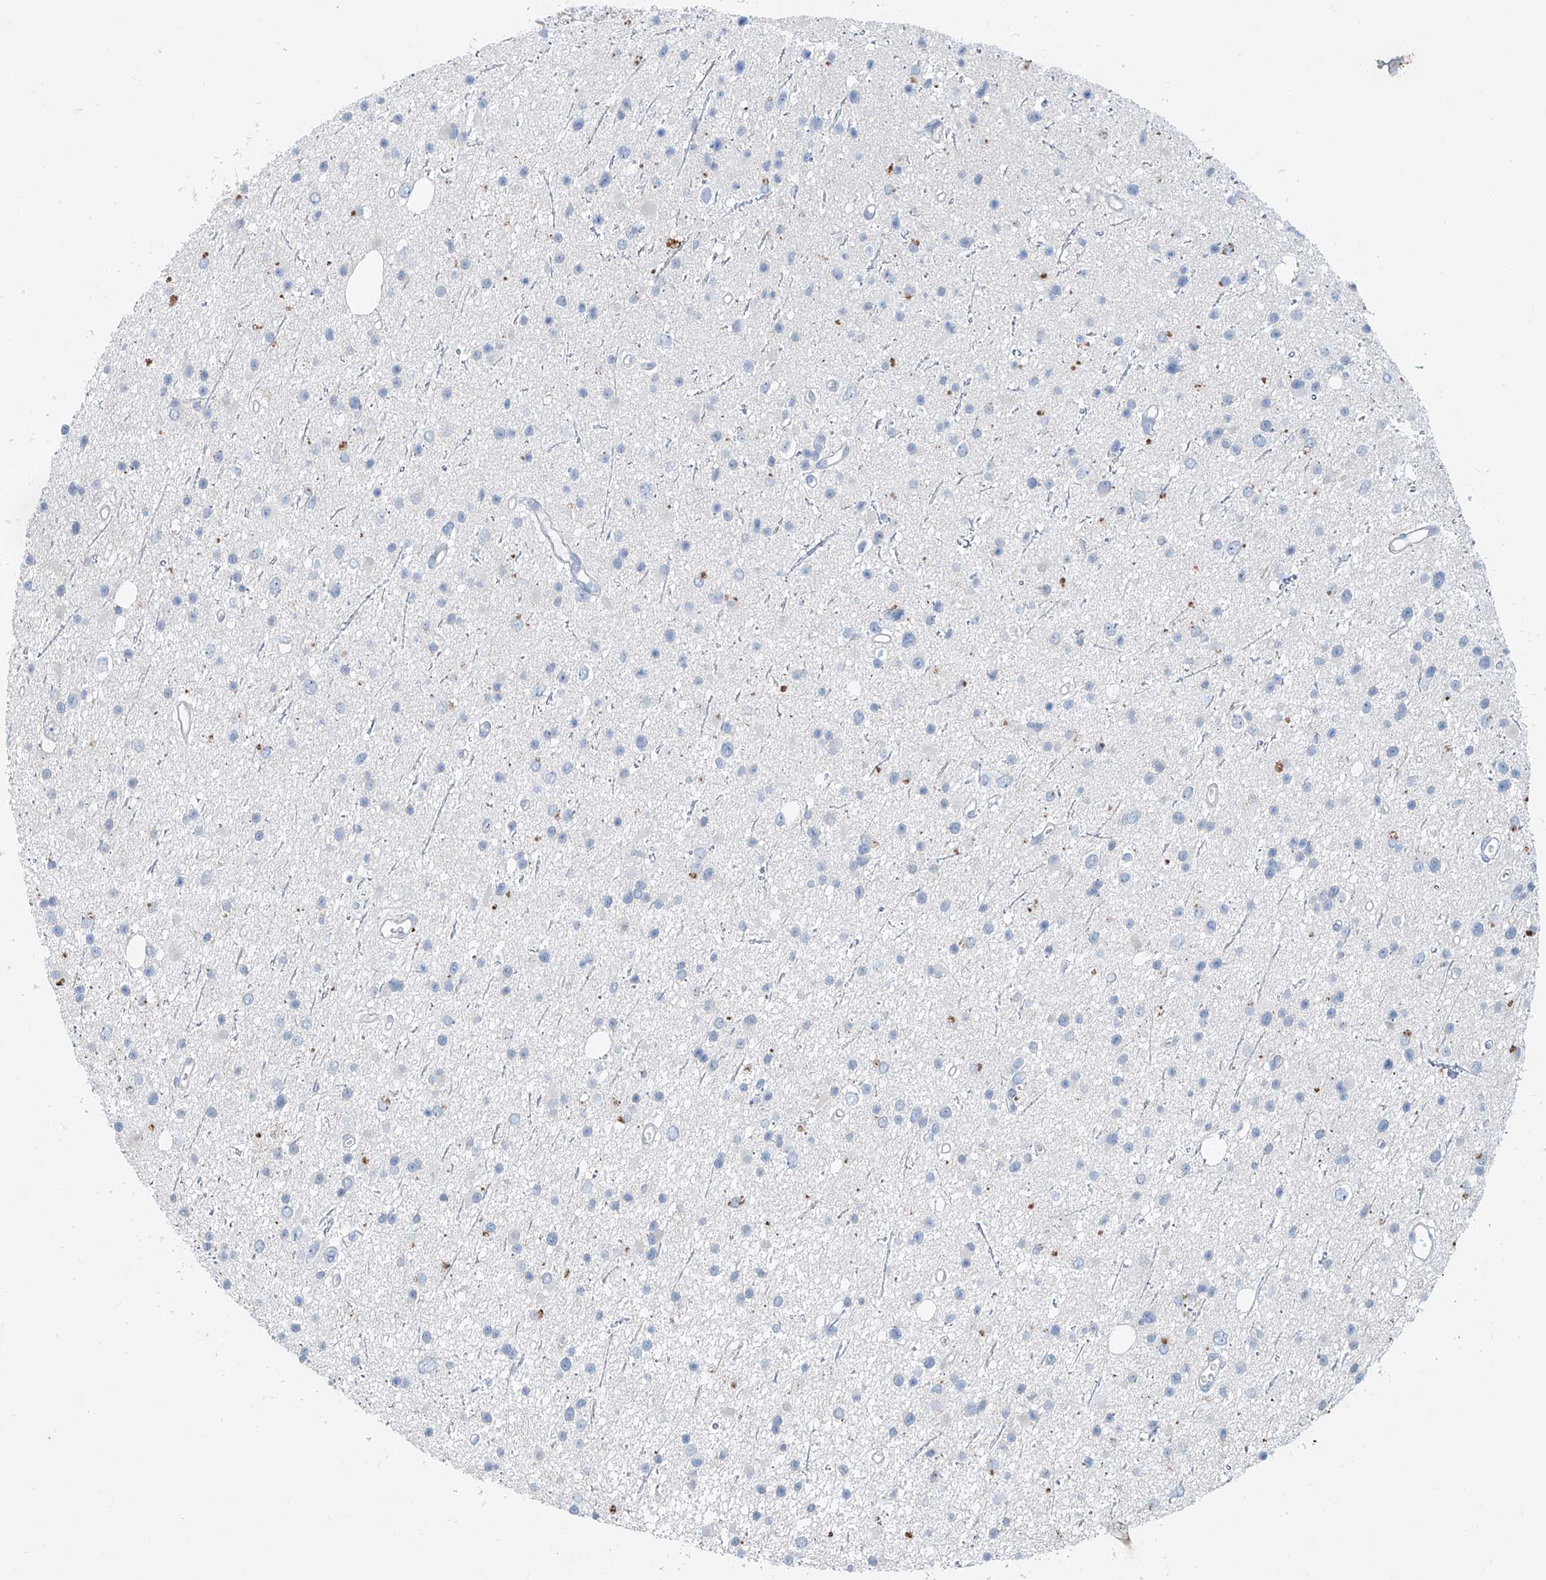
{"staining": {"intensity": "negative", "quantity": "none", "location": "none"}, "tissue": "glioma", "cell_type": "Tumor cells", "image_type": "cancer", "snomed": [{"axis": "morphology", "description": "Glioma, malignant, Low grade"}, {"axis": "topography", "description": "Cerebral cortex"}], "caption": "This is an IHC photomicrograph of glioma. There is no positivity in tumor cells.", "gene": "ANKRD34A", "patient": {"sex": "female", "age": 39}}